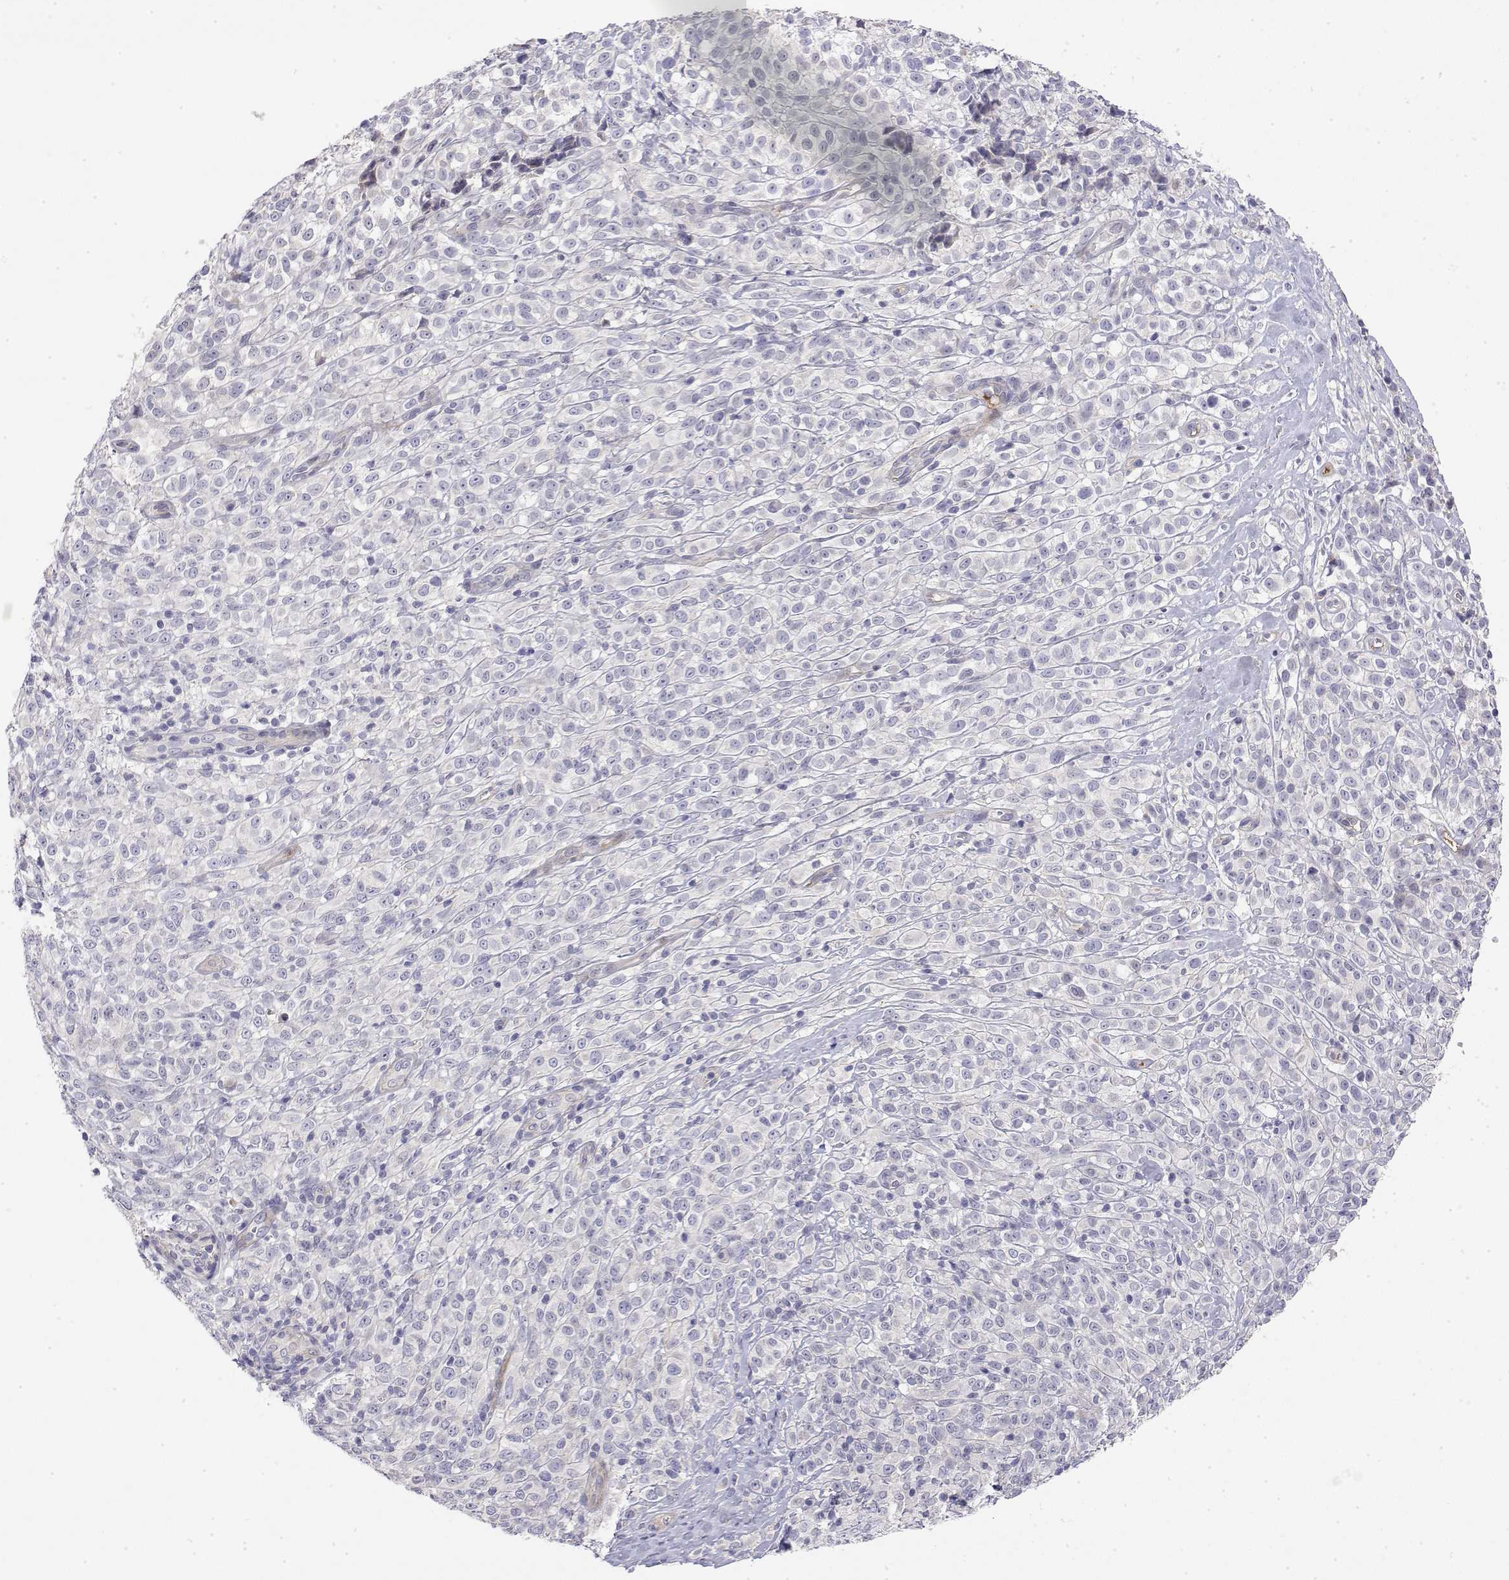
{"staining": {"intensity": "negative", "quantity": "none", "location": "none"}, "tissue": "melanoma", "cell_type": "Tumor cells", "image_type": "cancer", "snomed": [{"axis": "morphology", "description": "Malignant melanoma, NOS"}, {"axis": "topography", "description": "Skin"}], "caption": "This is an immunohistochemistry image of malignant melanoma. There is no staining in tumor cells.", "gene": "GGACT", "patient": {"sex": "male", "age": 85}}